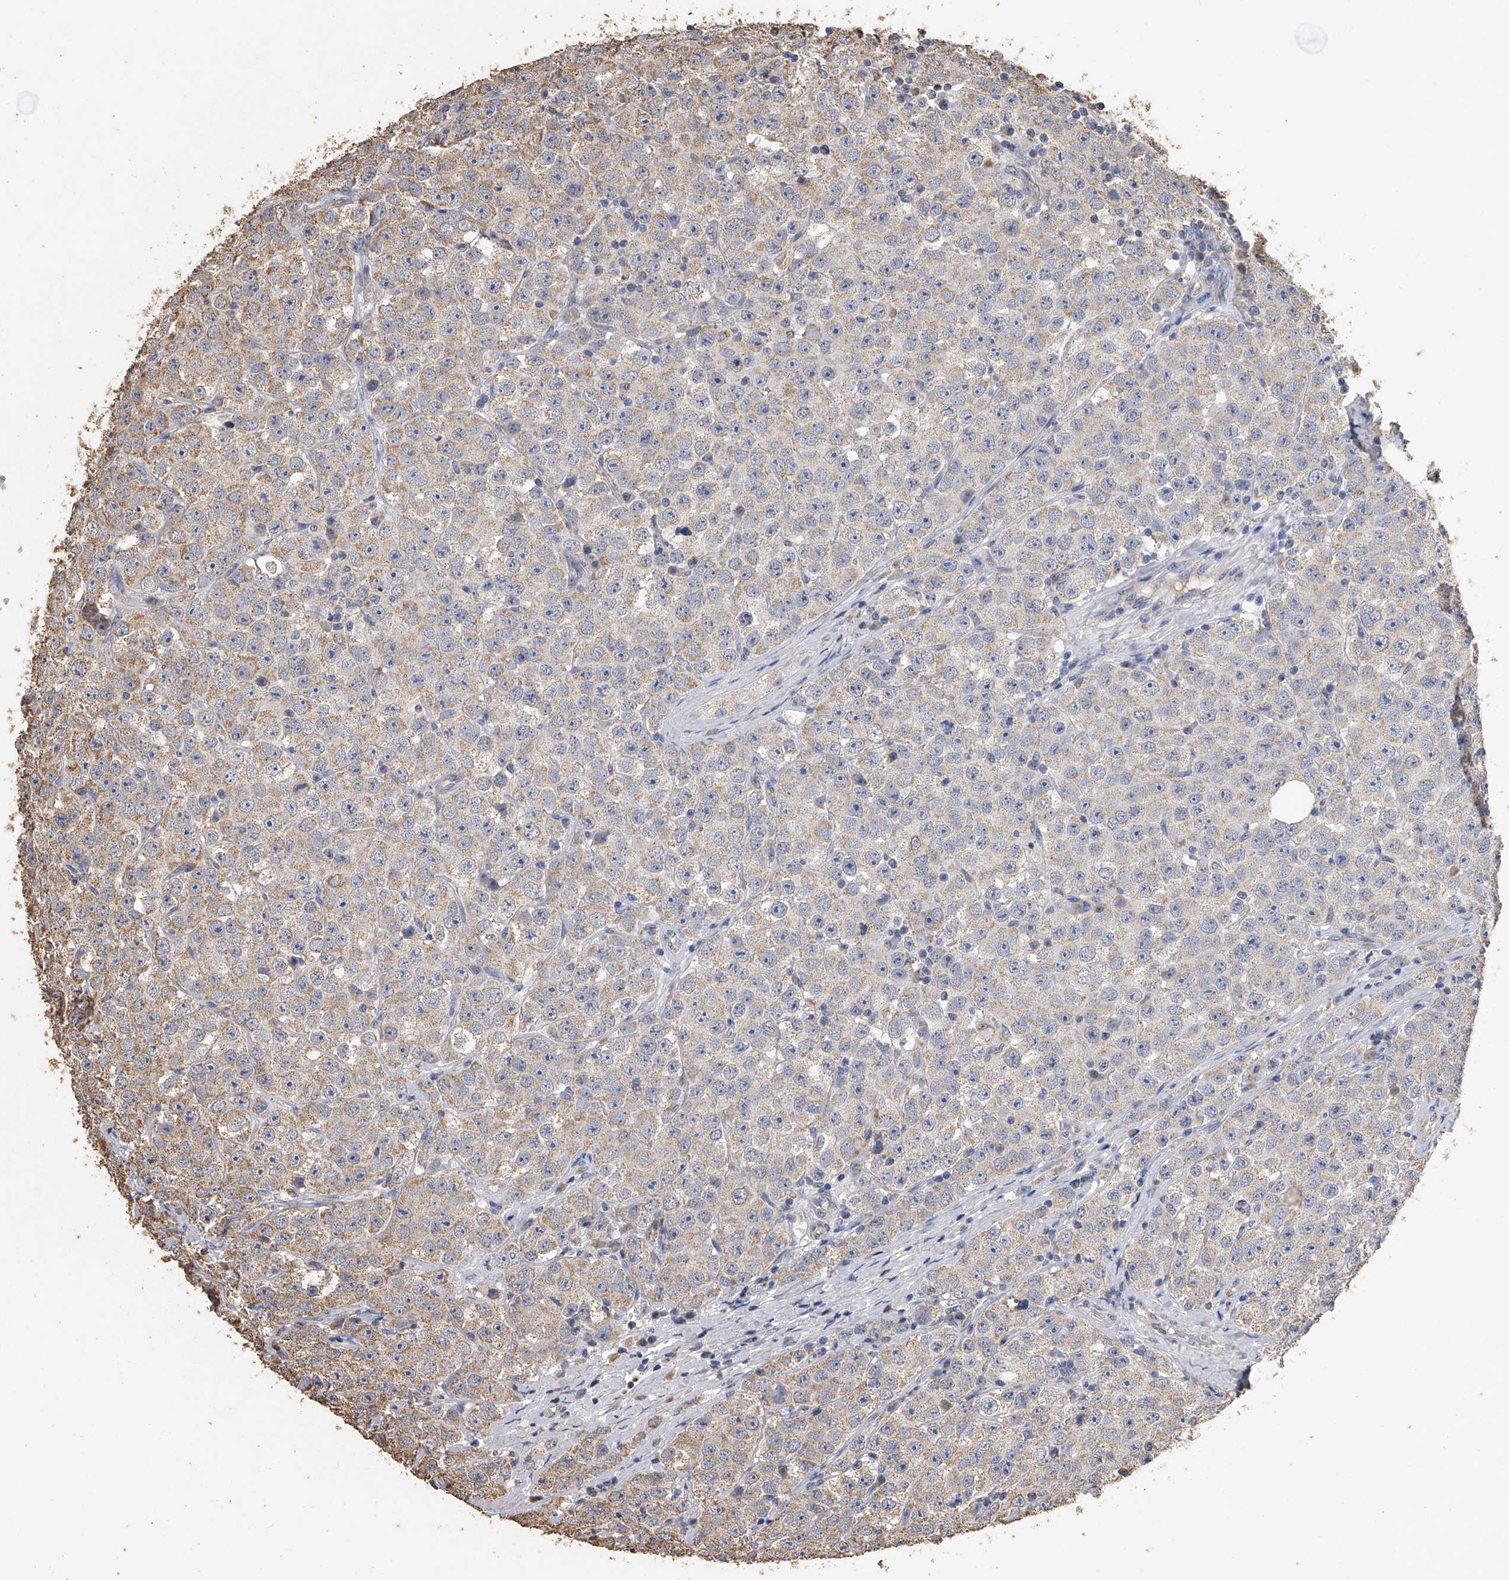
{"staining": {"intensity": "moderate", "quantity": "<25%", "location": "cytoplasmic/membranous"}, "tissue": "testis cancer", "cell_type": "Tumor cells", "image_type": "cancer", "snomed": [{"axis": "morphology", "description": "Seminoma, NOS"}, {"axis": "topography", "description": "Testis"}], "caption": "IHC (DAB (3,3'-diaminobenzidine)) staining of testis seminoma demonstrates moderate cytoplasmic/membranous protein expression in approximately <25% of tumor cells. The staining is performed using DAB (3,3'-diaminobenzidine) brown chromogen to label protein expression. The nuclei are counter-stained blue using hematoxylin.", "gene": "MRPL28", "patient": {"sex": "male", "age": 28}}